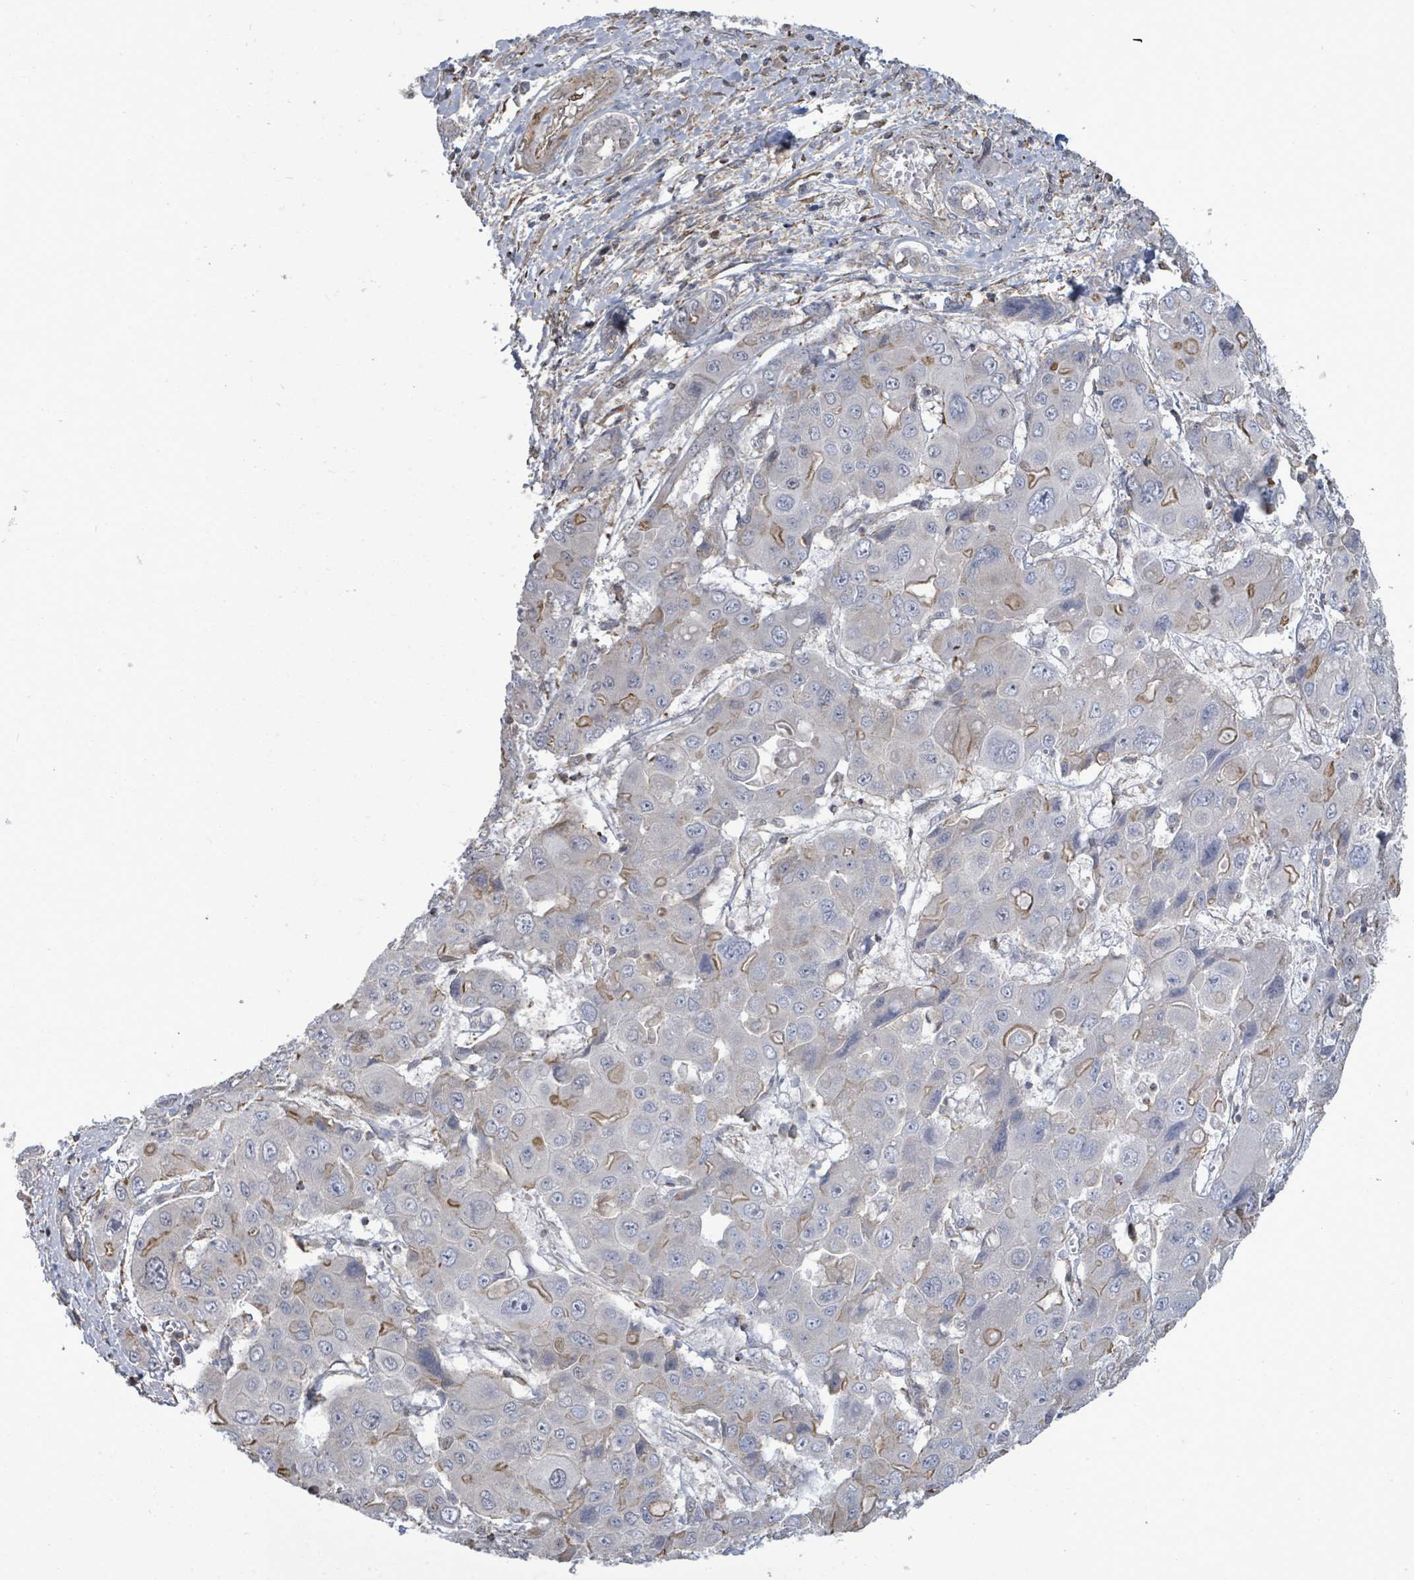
{"staining": {"intensity": "moderate", "quantity": "<25%", "location": "cytoplasmic/membranous"}, "tissue": "liver cancer", "cell_type": "Tumor cells", "image_type": "cancer", "snomed": [{"axis": "morphology", "description": "Cholangiocarcinoma"}, {"axis": "topography", "description": "Liver"}], "caption": "Immunohistochemical staining of human liver cancer reveals low levels of moderate cytoplasmic/membranous protein staining in approximately <25% of tumor cells.", "gene": "PAPSS1", "patient": {"sex": "male", "age": 67}}